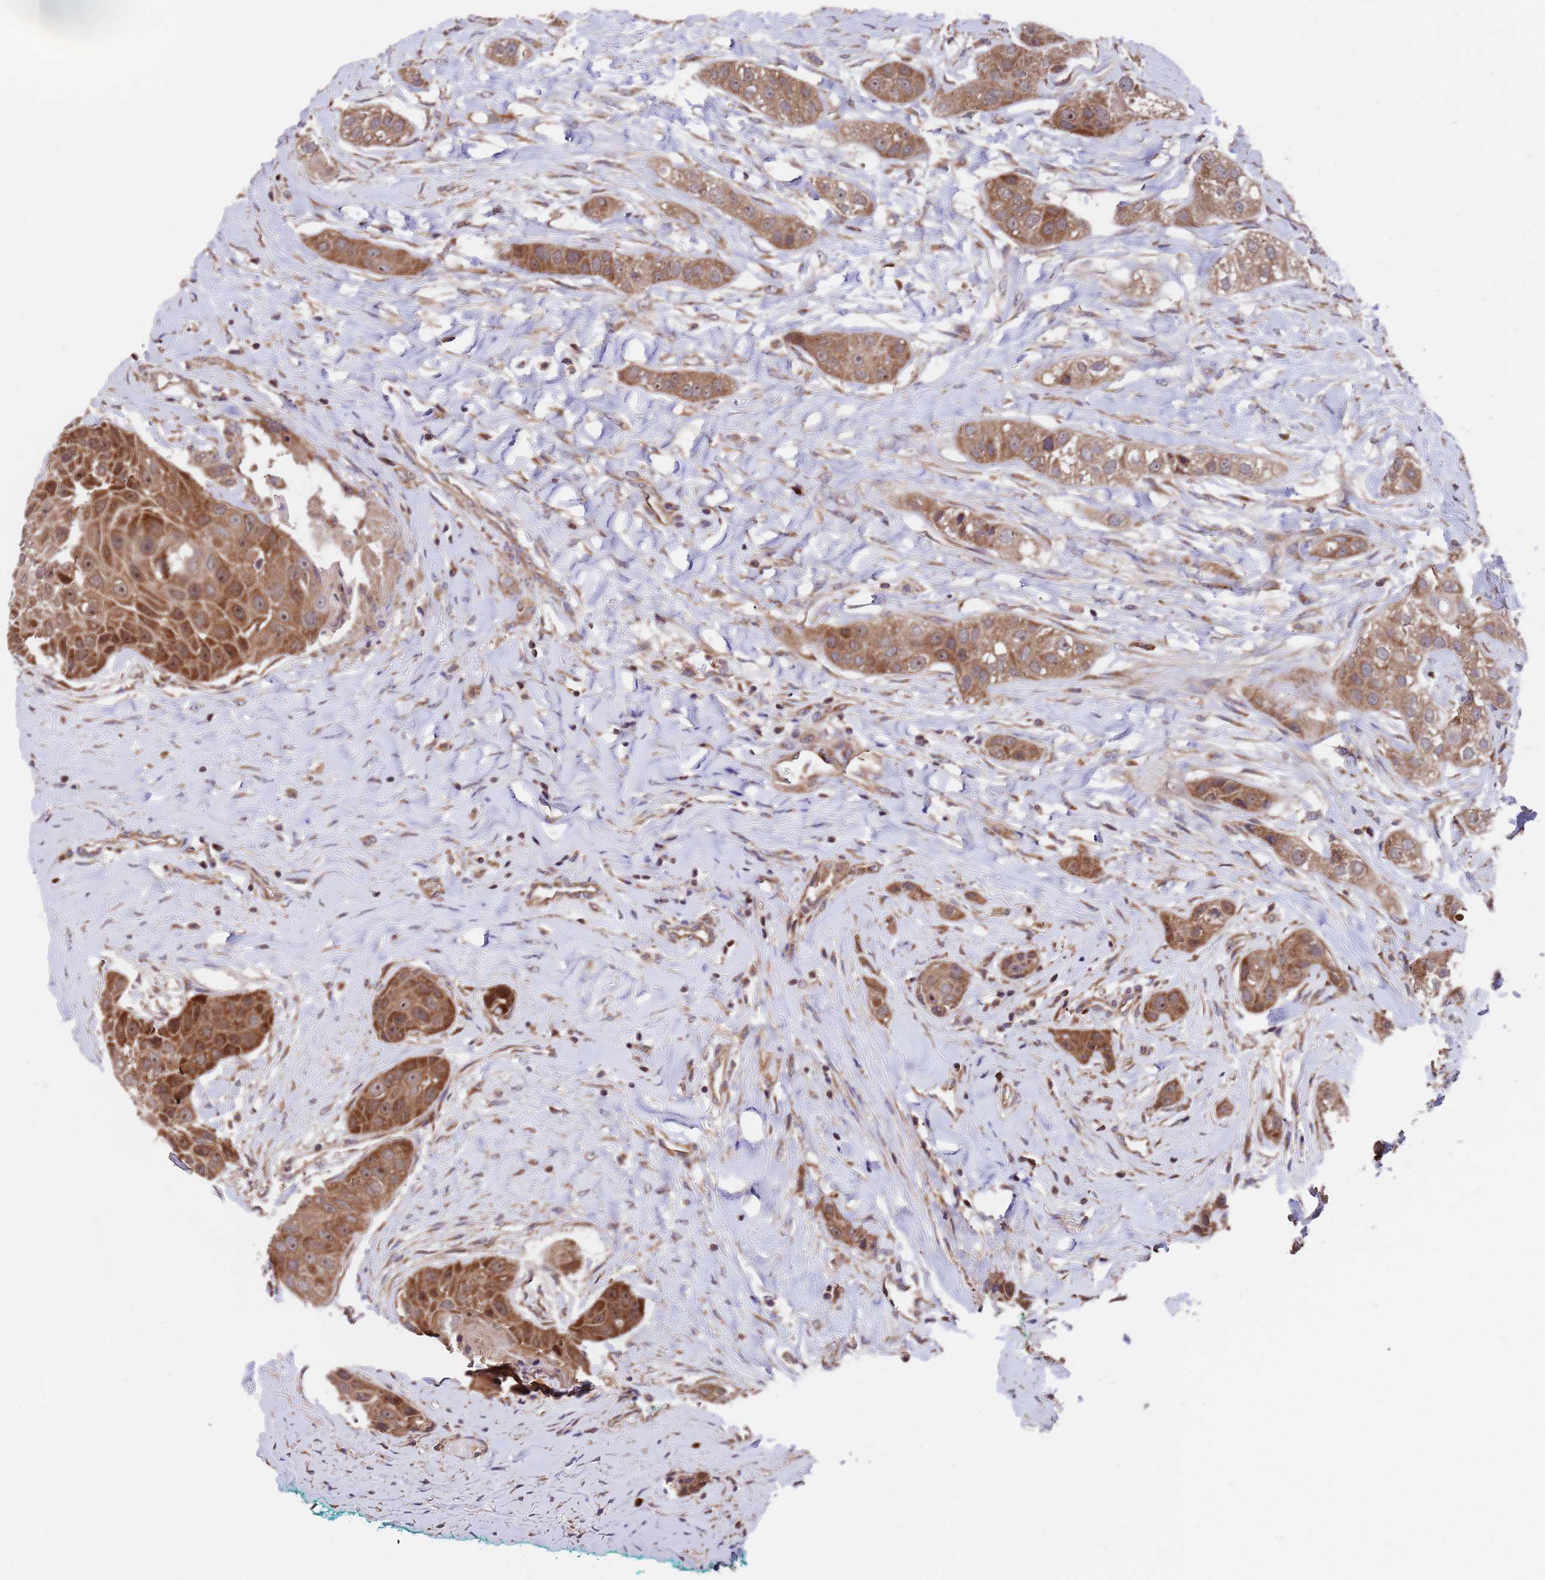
{"staining": {"intensity": "moderate", "quantity": ">75%", "location": "cytoplasmic/membranous"}, "tissue": "head and neck cancer", "cell_type": "Tumor cells", "image_type": "cancer", "snomed": [{"axis": "morphology", "description": "Normal tissue, NOS"}, {"axis": "morphology", "description": "Squamous cell carcinoma, NOS"}, {"axis": "topography", "description": "Skeletal muscle"}, {"axis": "topography", "description": "Head-Neck"}], "caption": "Tumor cells display medium levels of moderate cytoplasmic/membranous positivity in approximately >75% of cells in head and neck cancer. (DAB IHC with brightfield microscopy, high magnification).", "gene": "TSR3", "patient": {"sex": "male", "age": 51}}